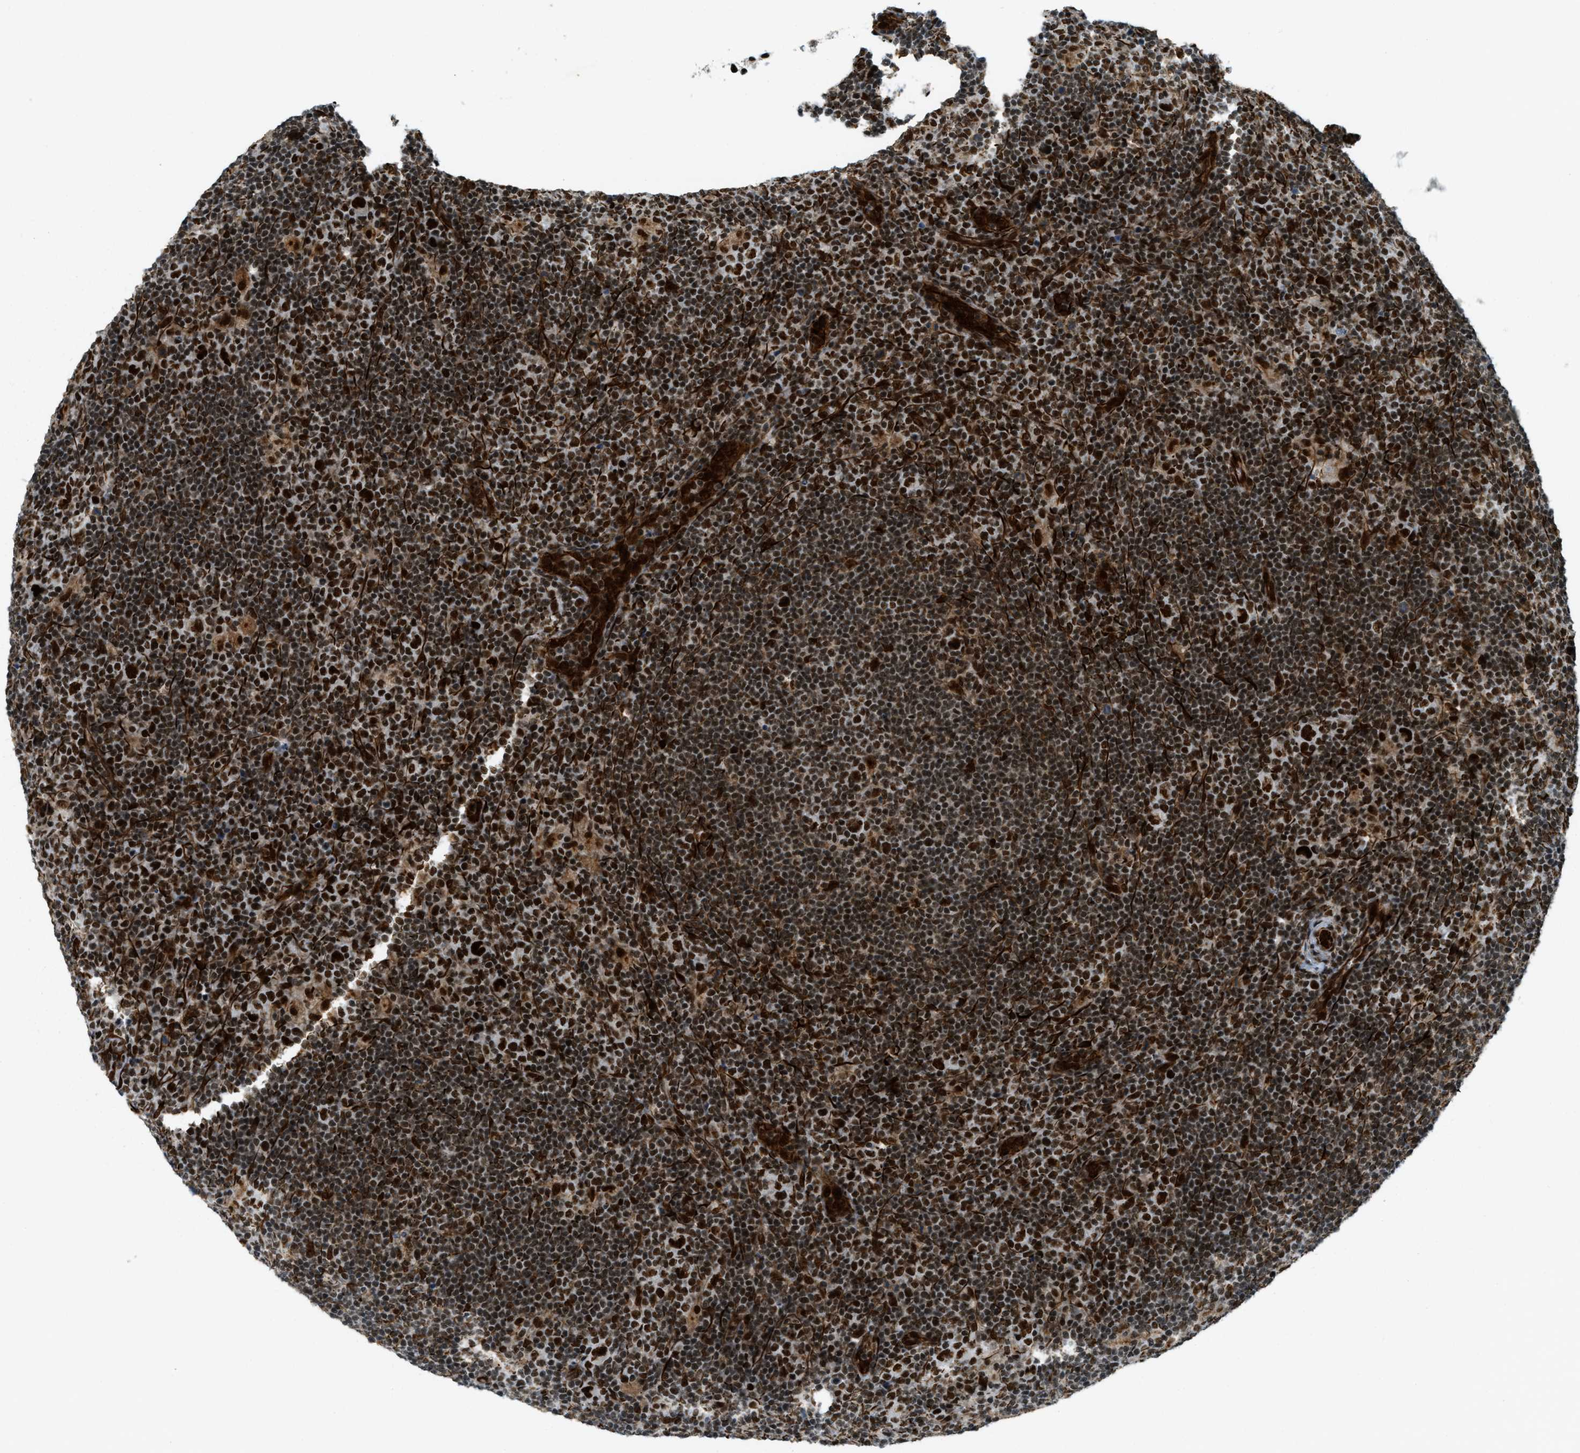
{"staining": {"intensity": "strong", "quantity": ">75%", "location": "nuclear"}, "tissue": "lymphoma", "cell_type": "Tumor cells", "image_type": "cancer", "snomed": [{"axis": "morphology", "description": "Hodgkin's disease, NOS"}, {"axis": "topography", "description": "Lymph node"}], "caption": "Hodgkin's disease tissue reveals strong nuclear expression in approximately >75% of tumor cells", "gene": "ZFR", "patient": {"sex": "female", "age": 57}}